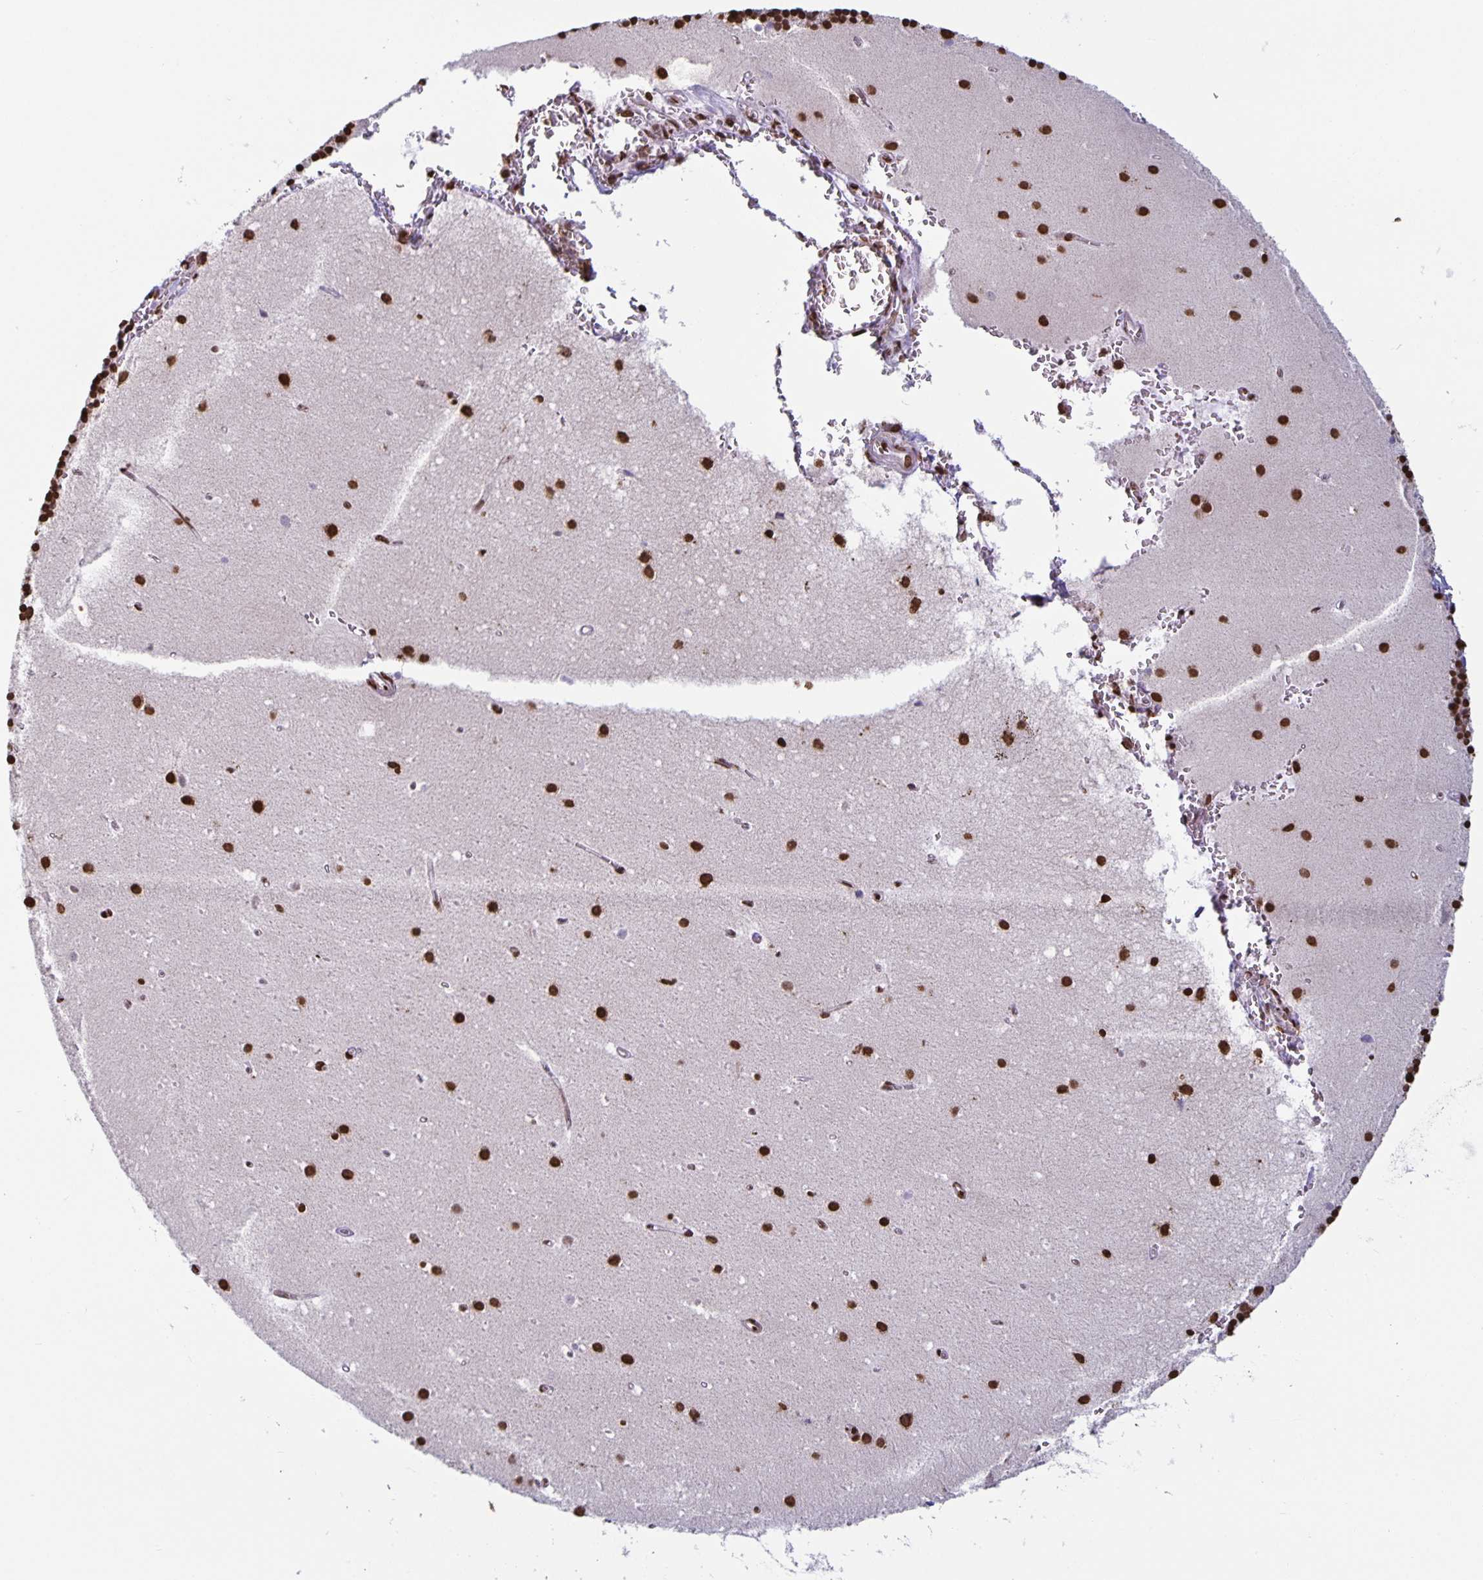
{"staining": {"intensity": "moderate", "quantity": ">75%", "location": "nuclear"}, "tissue": "cerebellum", "cell_type": "Cells in granular layer", "image_type": "normal", "snomed": [{"axis": "morphology", "description": "Normal tissue, NOS"}, {"axis": "topography", "description": "Cerebellum"}], "caption": "Moderate nuclear expression is identified in about >75% of cells in granular layer in normal cerebellum.", "gene": "DUT", "patient": {"sex": "male", "age": 54}}